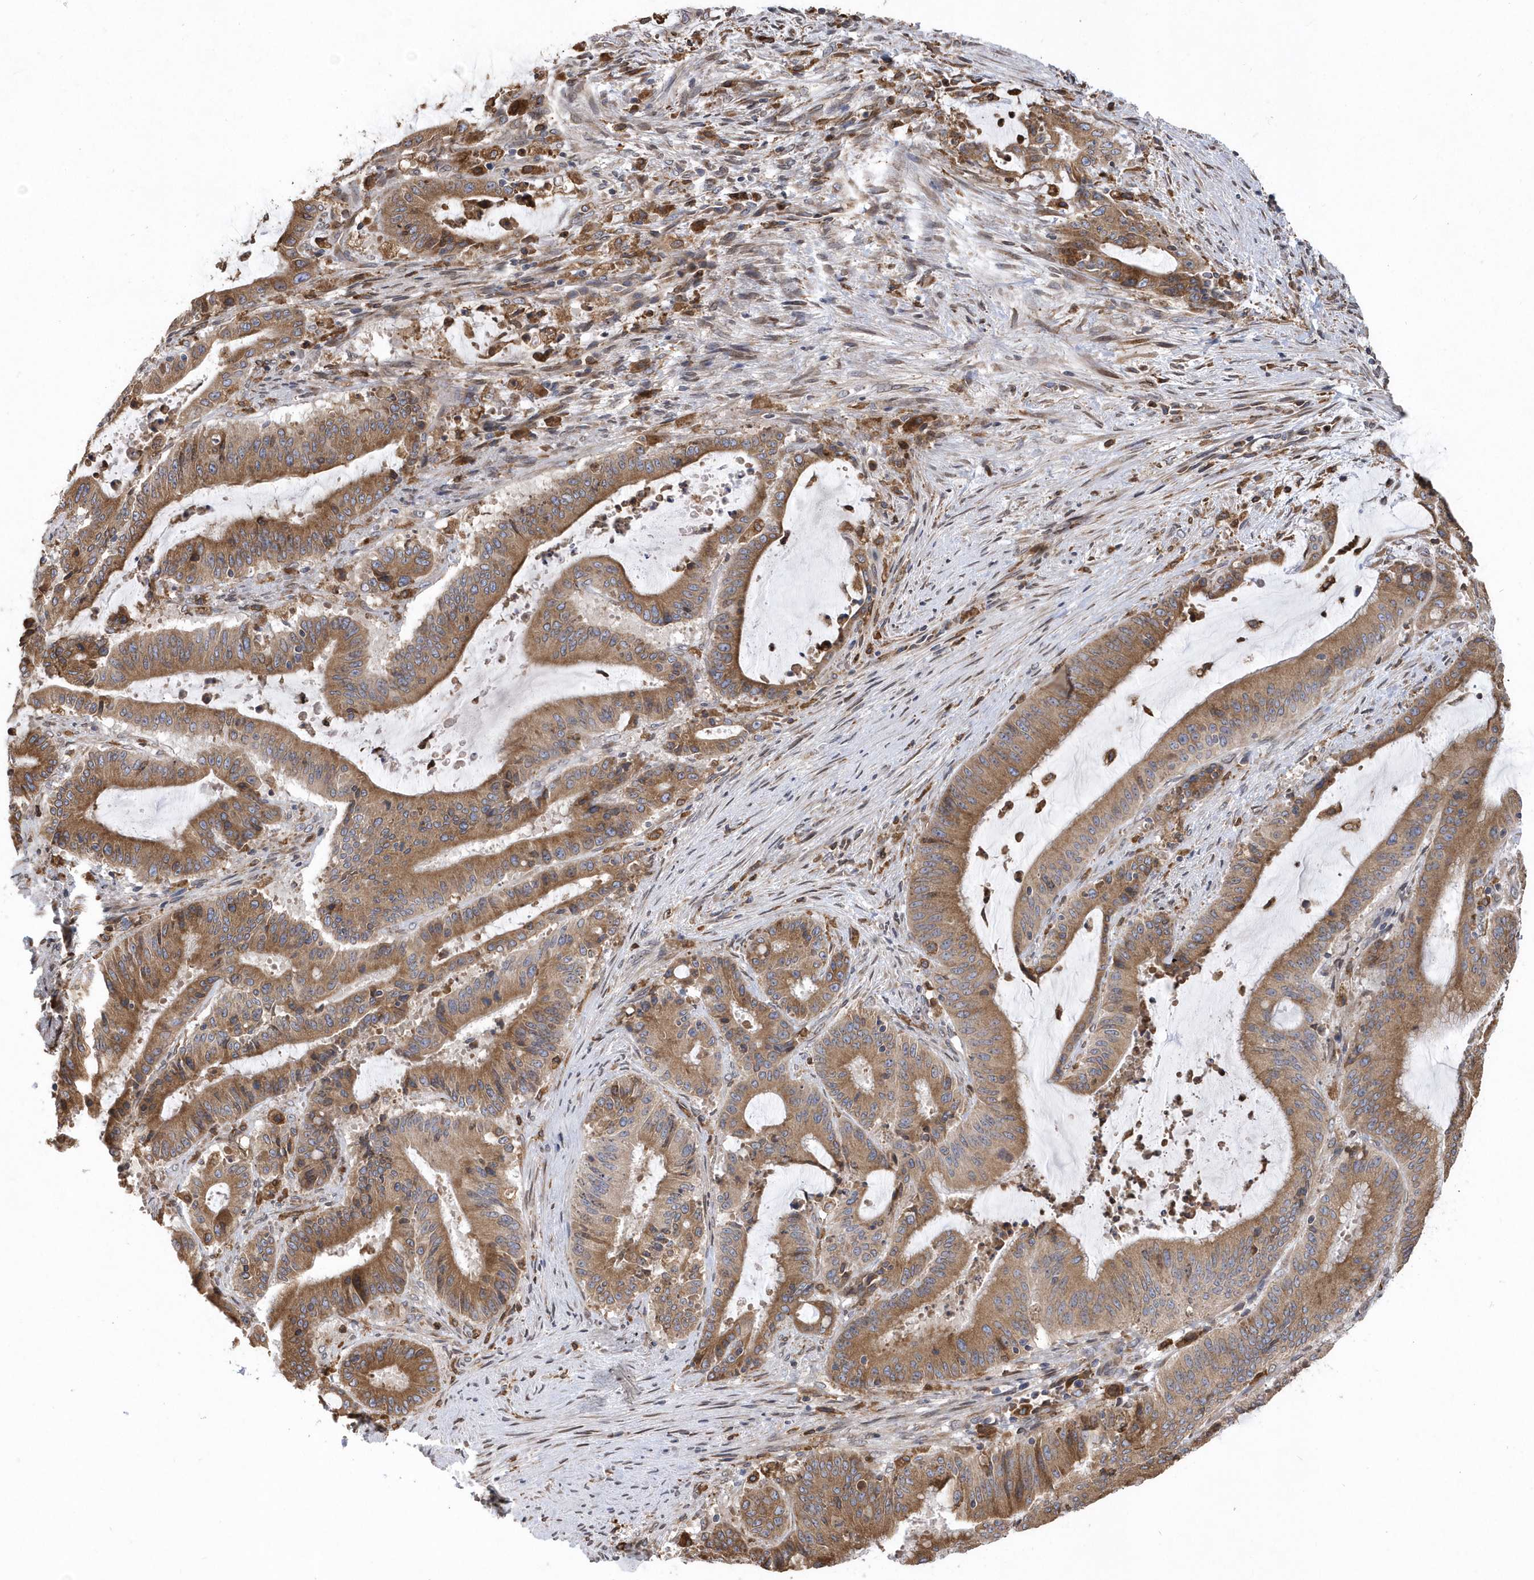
{"staining": {"intensity": "moderate", "quantity": ">75%", "location": "cytoplasmic/membranous"}, "tissue": "liver cancer", "cell_type": "Tumor cells", "image_type": "cancer", "snomed": [{"axis": "morphology", "description": "Normal tissue, NOS"}, {"axis": "morphology", "description": "Cholangiocarcinoma"}, {"axis": "topography", "description": "Liver"}, {"axis": "topography", "description": "Peripheral nerve tissue"}], "caption": "Immunohistochemistry (IHC) of liver cancer shows medium levels of moderate cytoplasmic/membranous staining in about >75% of tumor cells.", "gene": "VAMP7", "patient": {"sex": "female", "age": 73}}